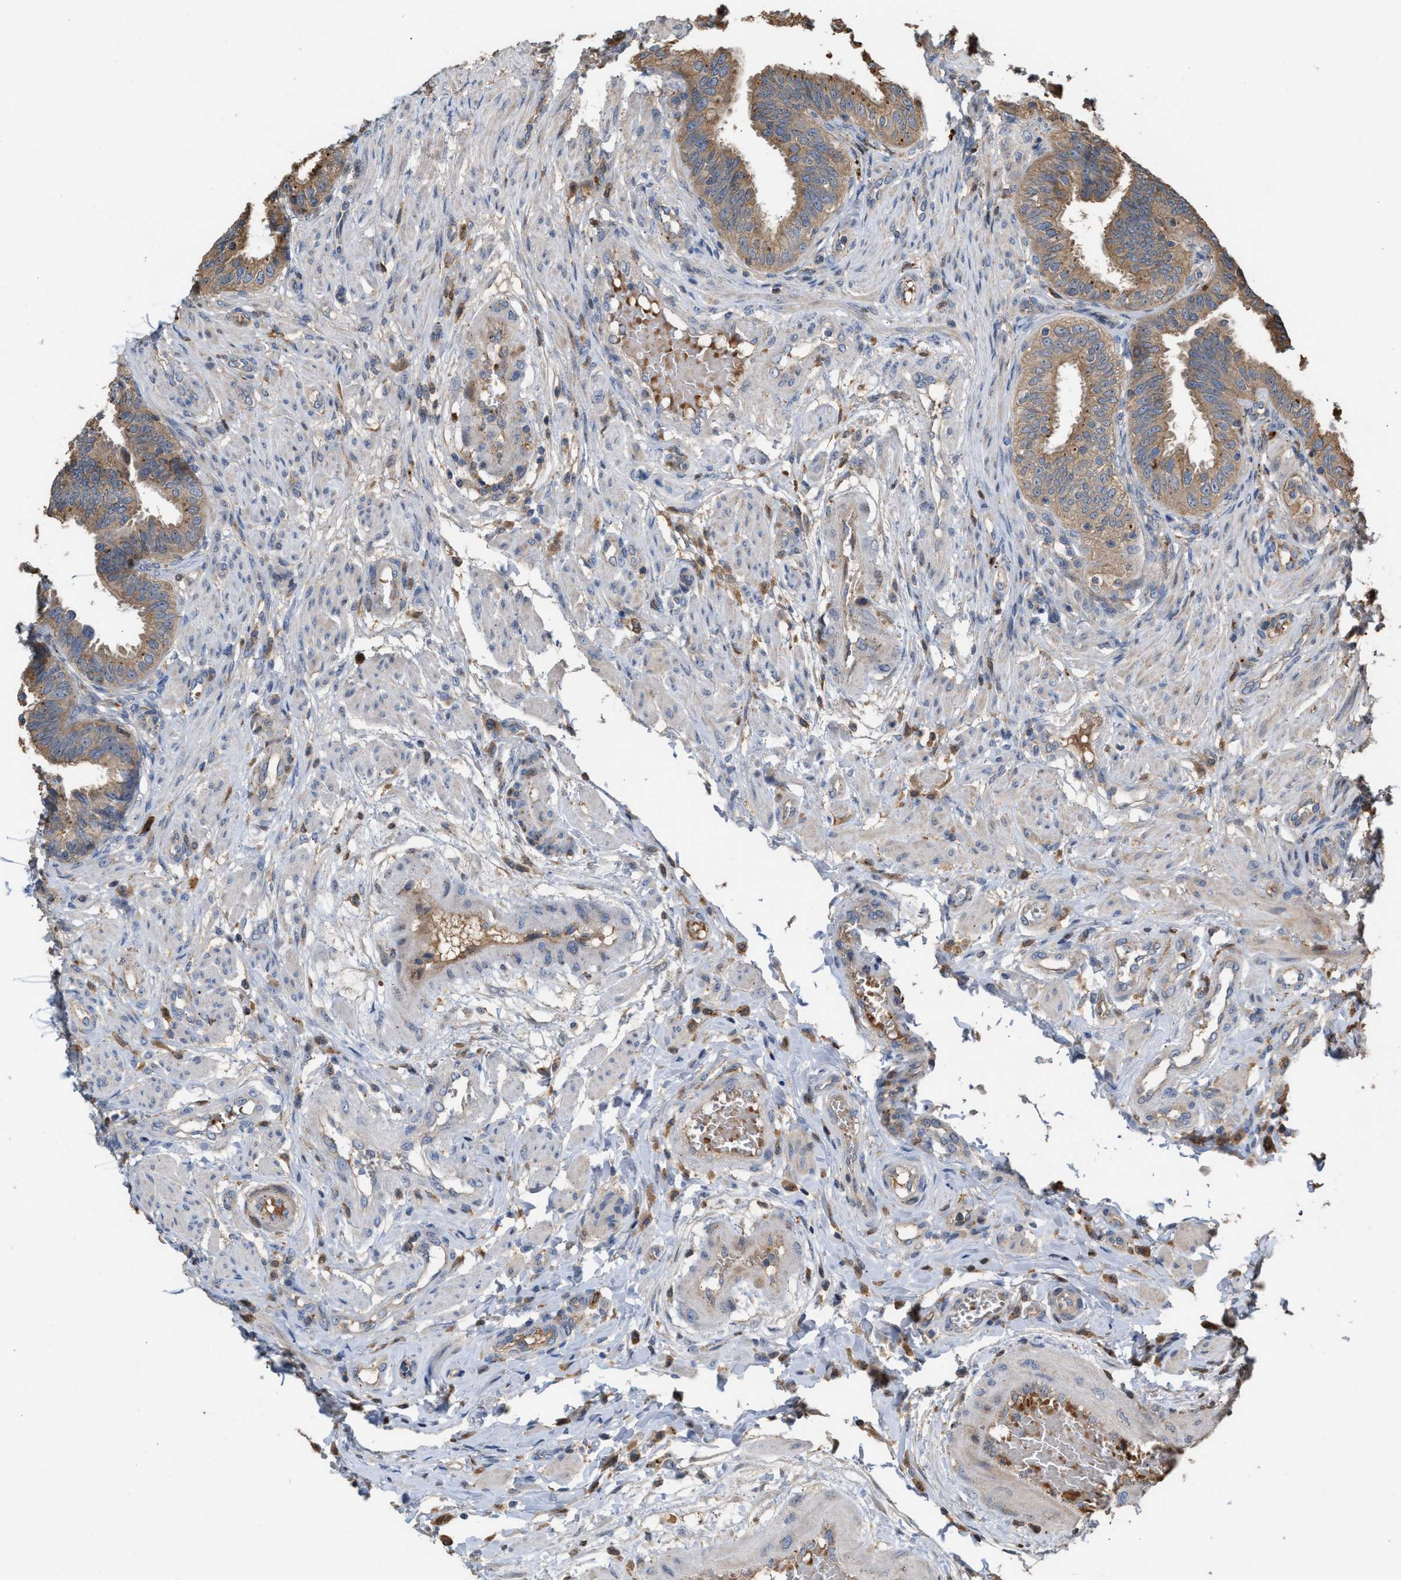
{"staining": {"intensity": "moderate", "quantity": ">75%", "location": "cytoplasmic/membranous"}, "tissue": "fallopian tube", "cell_type": "Glandular cells", "image_type": "normal", "snomed": [{"axis": "morphology", "description": "Normal tissue, NOS"}, {"axis": "topography", "description": "Fallopian tube"}, {"axis": "topography", "description": "Placenta"}], "caption": "A high-resolution photomicrograph shows IHC staining of normal fallopian tube, which reveals moderate cytoplasmic/membranous positivity in about >75% of glandular cells.", "gene": "ELMO3", "patient": {"sex": "female", "age": 34}}